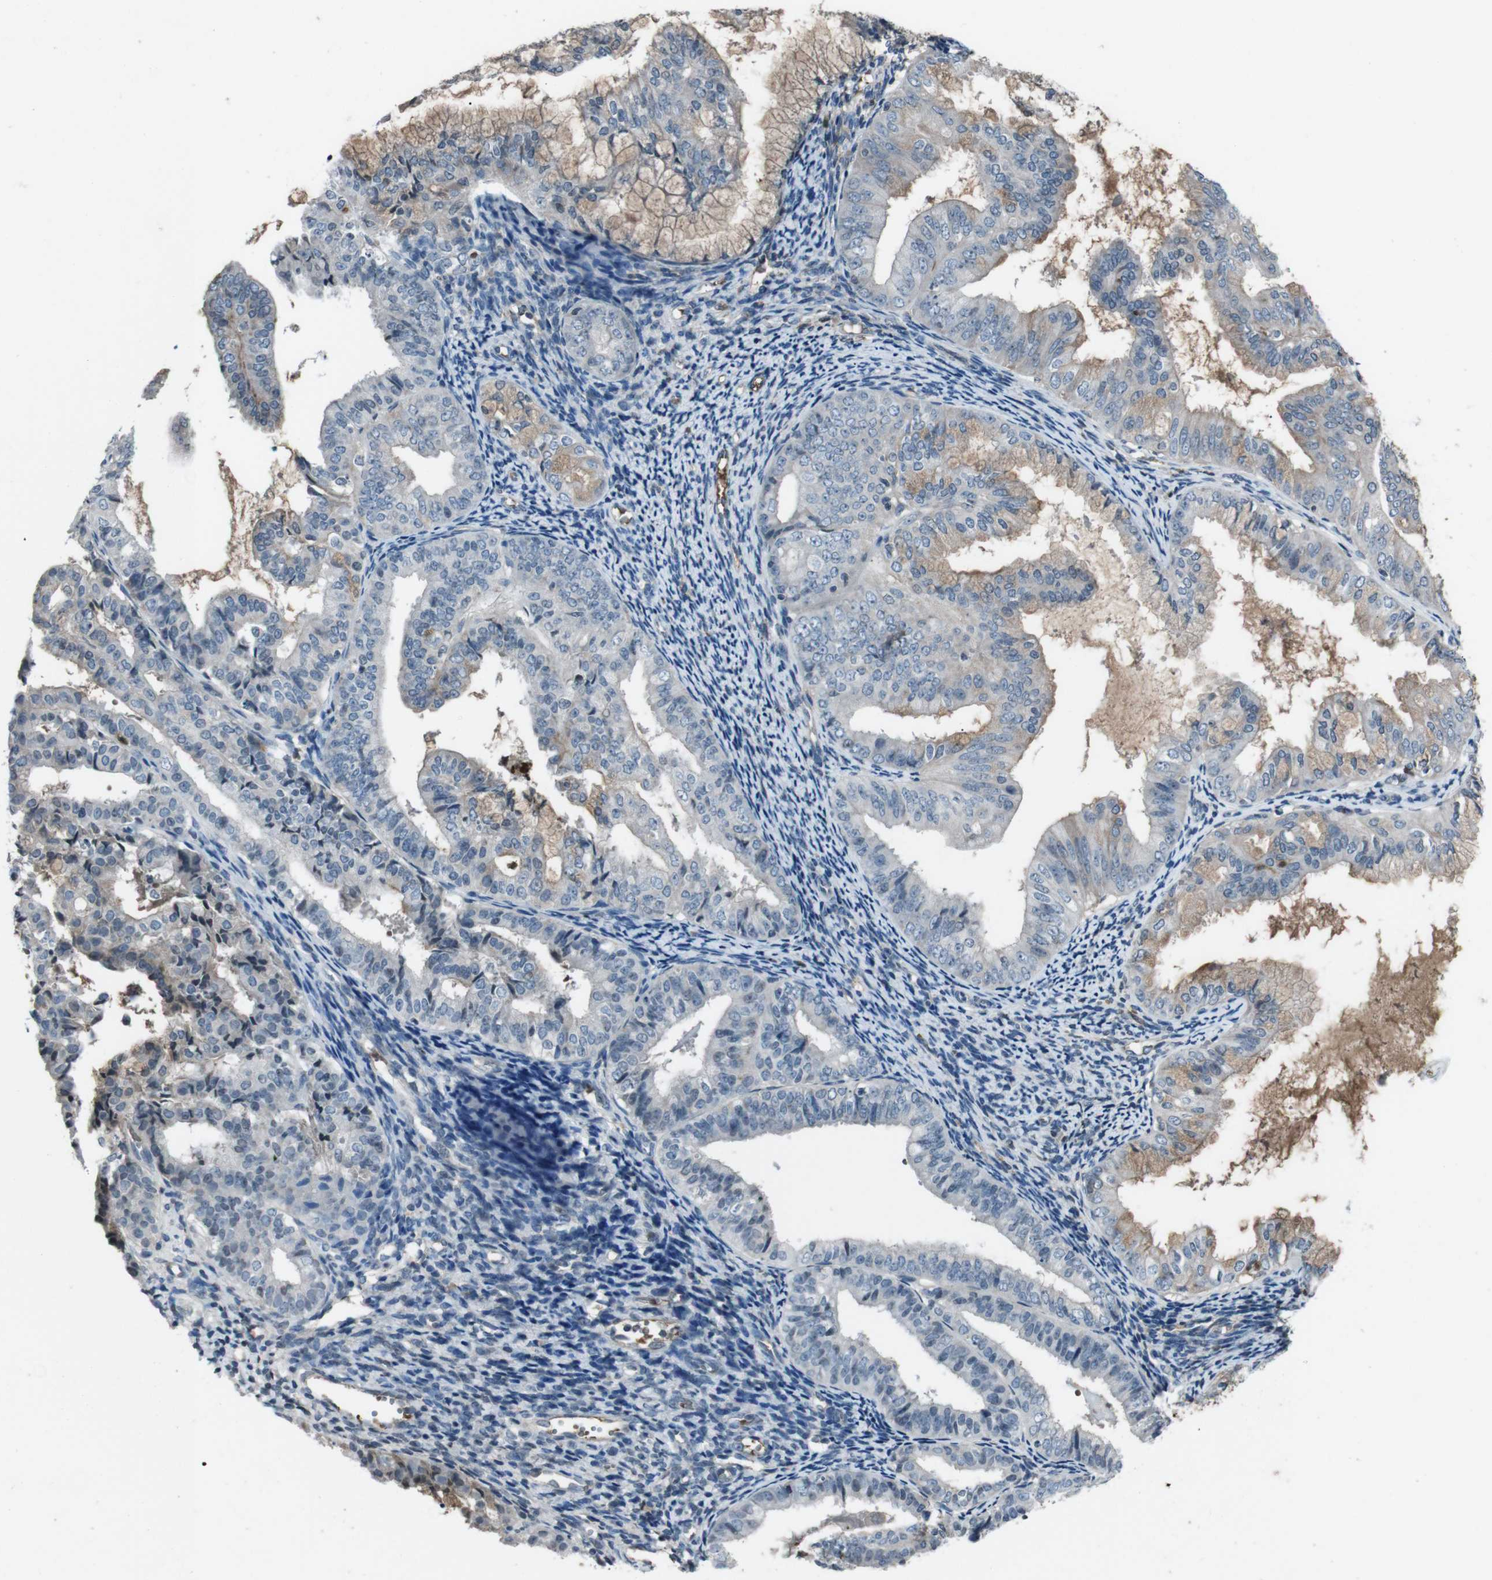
{"staining": {"intensity": "weak", "quantity": "25%-75%", "location": "cytoplasmic/membranous"}, "tissue": "endometrial cancer", "cell_type": "Tumor cells", "image_type": "cancer", "snomed": [{"axis": "morphology", "description": "Adenocarcinoma, NOS"}, {"axis": "topography", "description": "Endometrium"}], "caption": "Human endometrial cancer (adenocarcinoma) stained for a protein (brown) displays weak cytoplasmic/membranous positive expression in about 25%-75% of tumor cells.", "gene": "UGT1A6", "patient": {"sex": "female", "age": 63}}